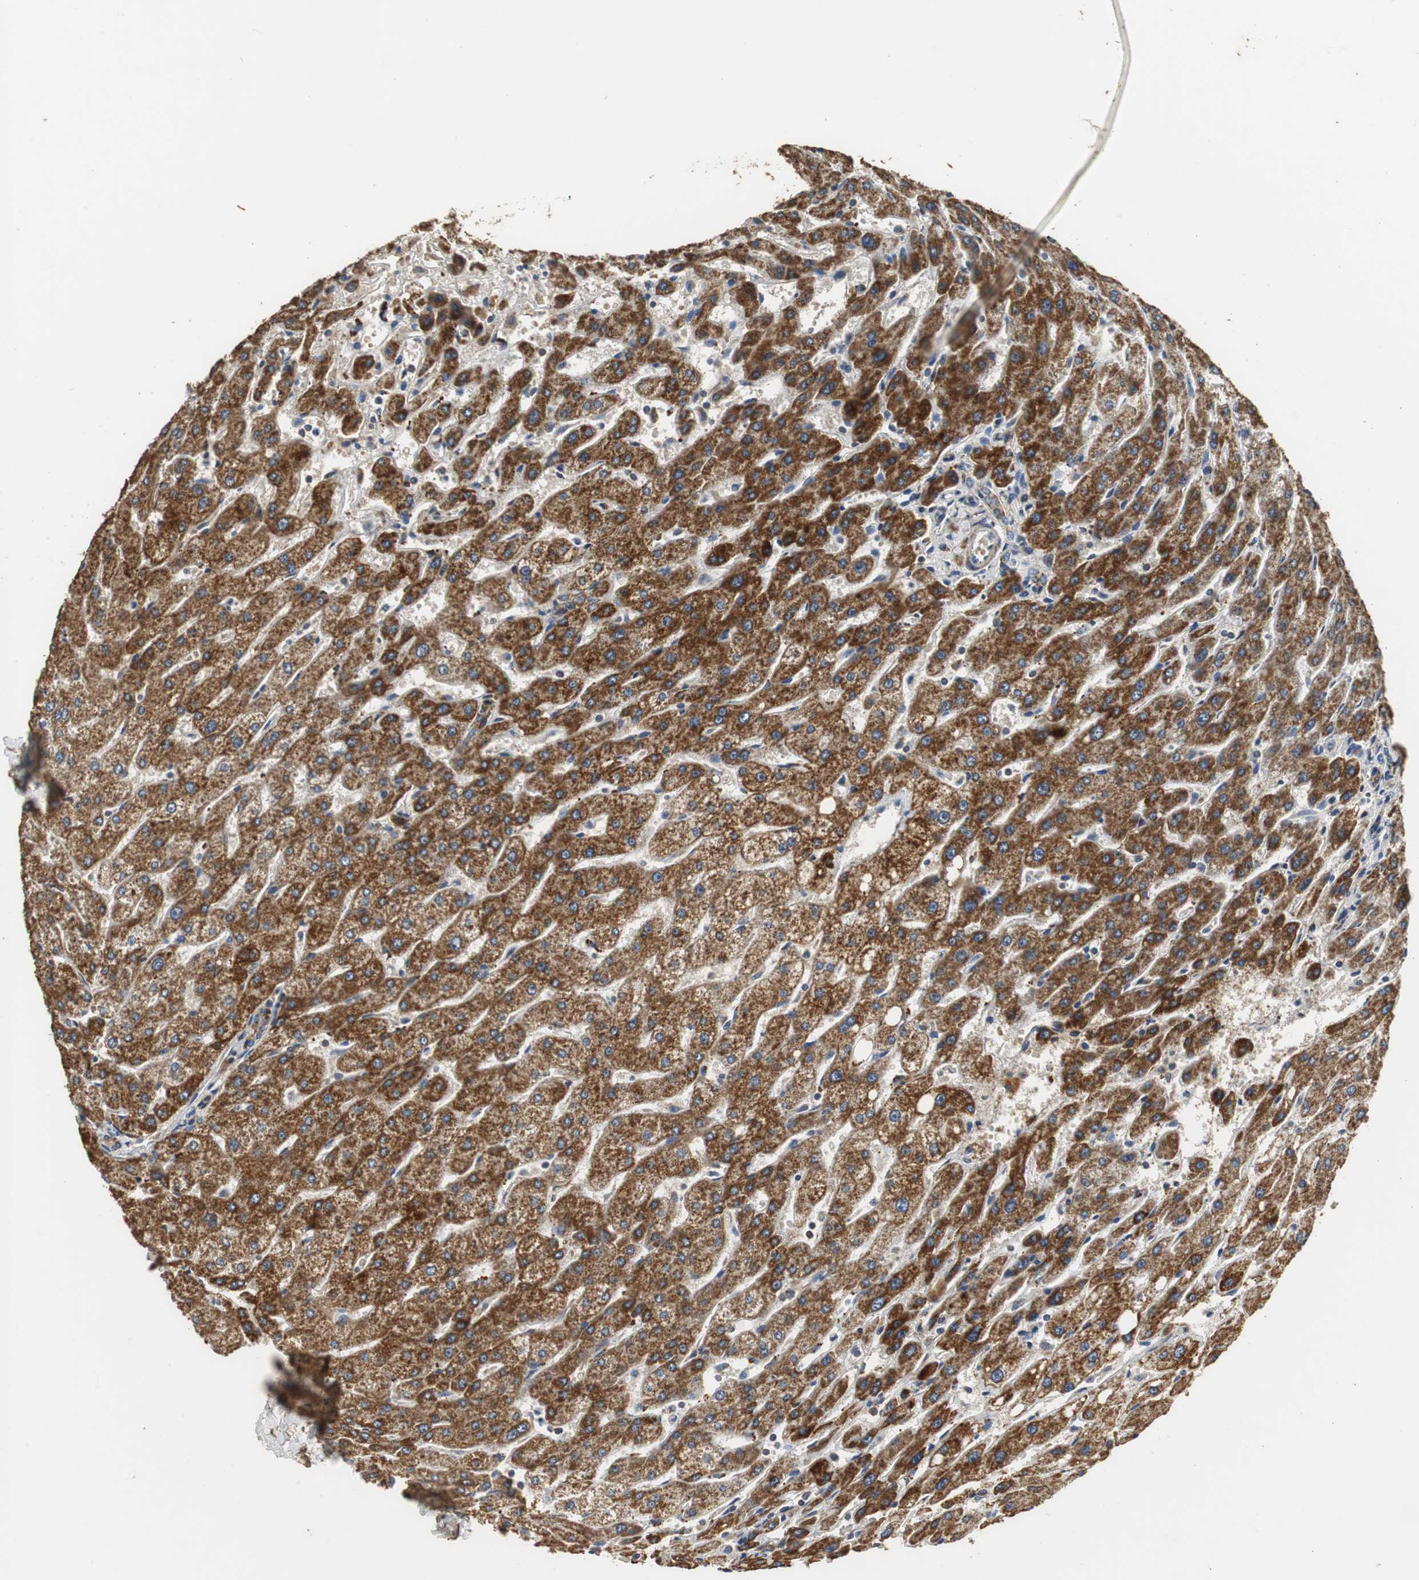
{"staining": {"intensity": "weak", "quantity": "25%-75%", "location": "cytoplasmic/membranous"}, "tissue": "liver", "cell_type": "Cholangiocytes", "image_type": "normal", "snomed": [{"axis": "morphology", "description": "Normal tissue, NOS"}, {"axis": "topography", "description": "Liver"}], "caption": "Immunohistochemistry histopathology image of benign liver: human liver stained using IHC reveals low levels of weak protein expression localized specifically in the cytoplasmic/membranous of cholangiocytes, appearing as a cytoplasmic/membranous brown color.", "gene": "NNT", "patient": {"sex": "male", "age": 67}}